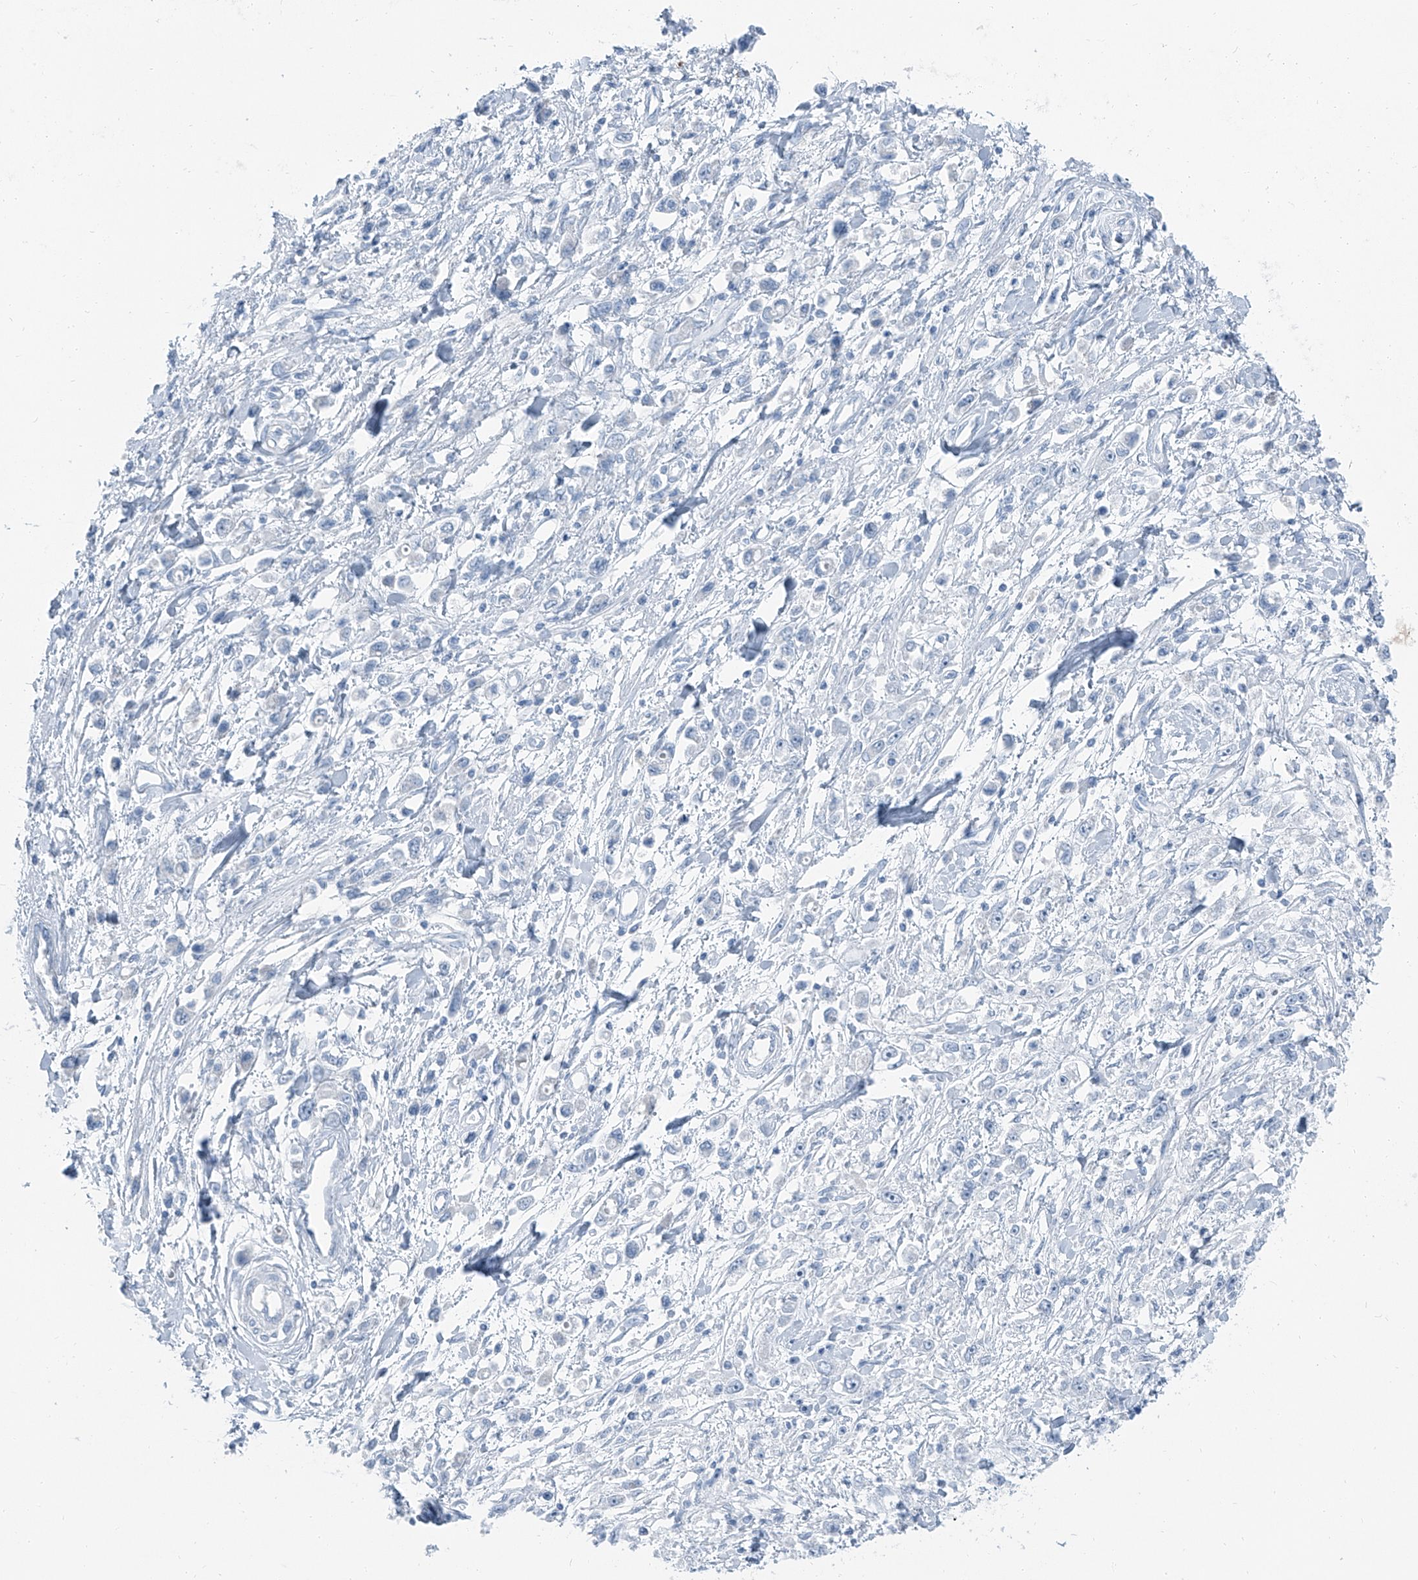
{"staining": {"intensity": "negative", "quantity": "none", "location": "none"}, "tissue": "stomach cancer", "cell_type": "Tumor cells", "image_type": "cancer", "snomed": [{"axis": "morphology", "description": "Adenocarcinoma, NOS"}, {"axis": "topography", "description": "Stomach"}], "caption": "Tumor cells show no significant protein staining in adenocarcinoma (stomach).", "gene": "RGN", "patient": {"sex": "female", "age": 59}}